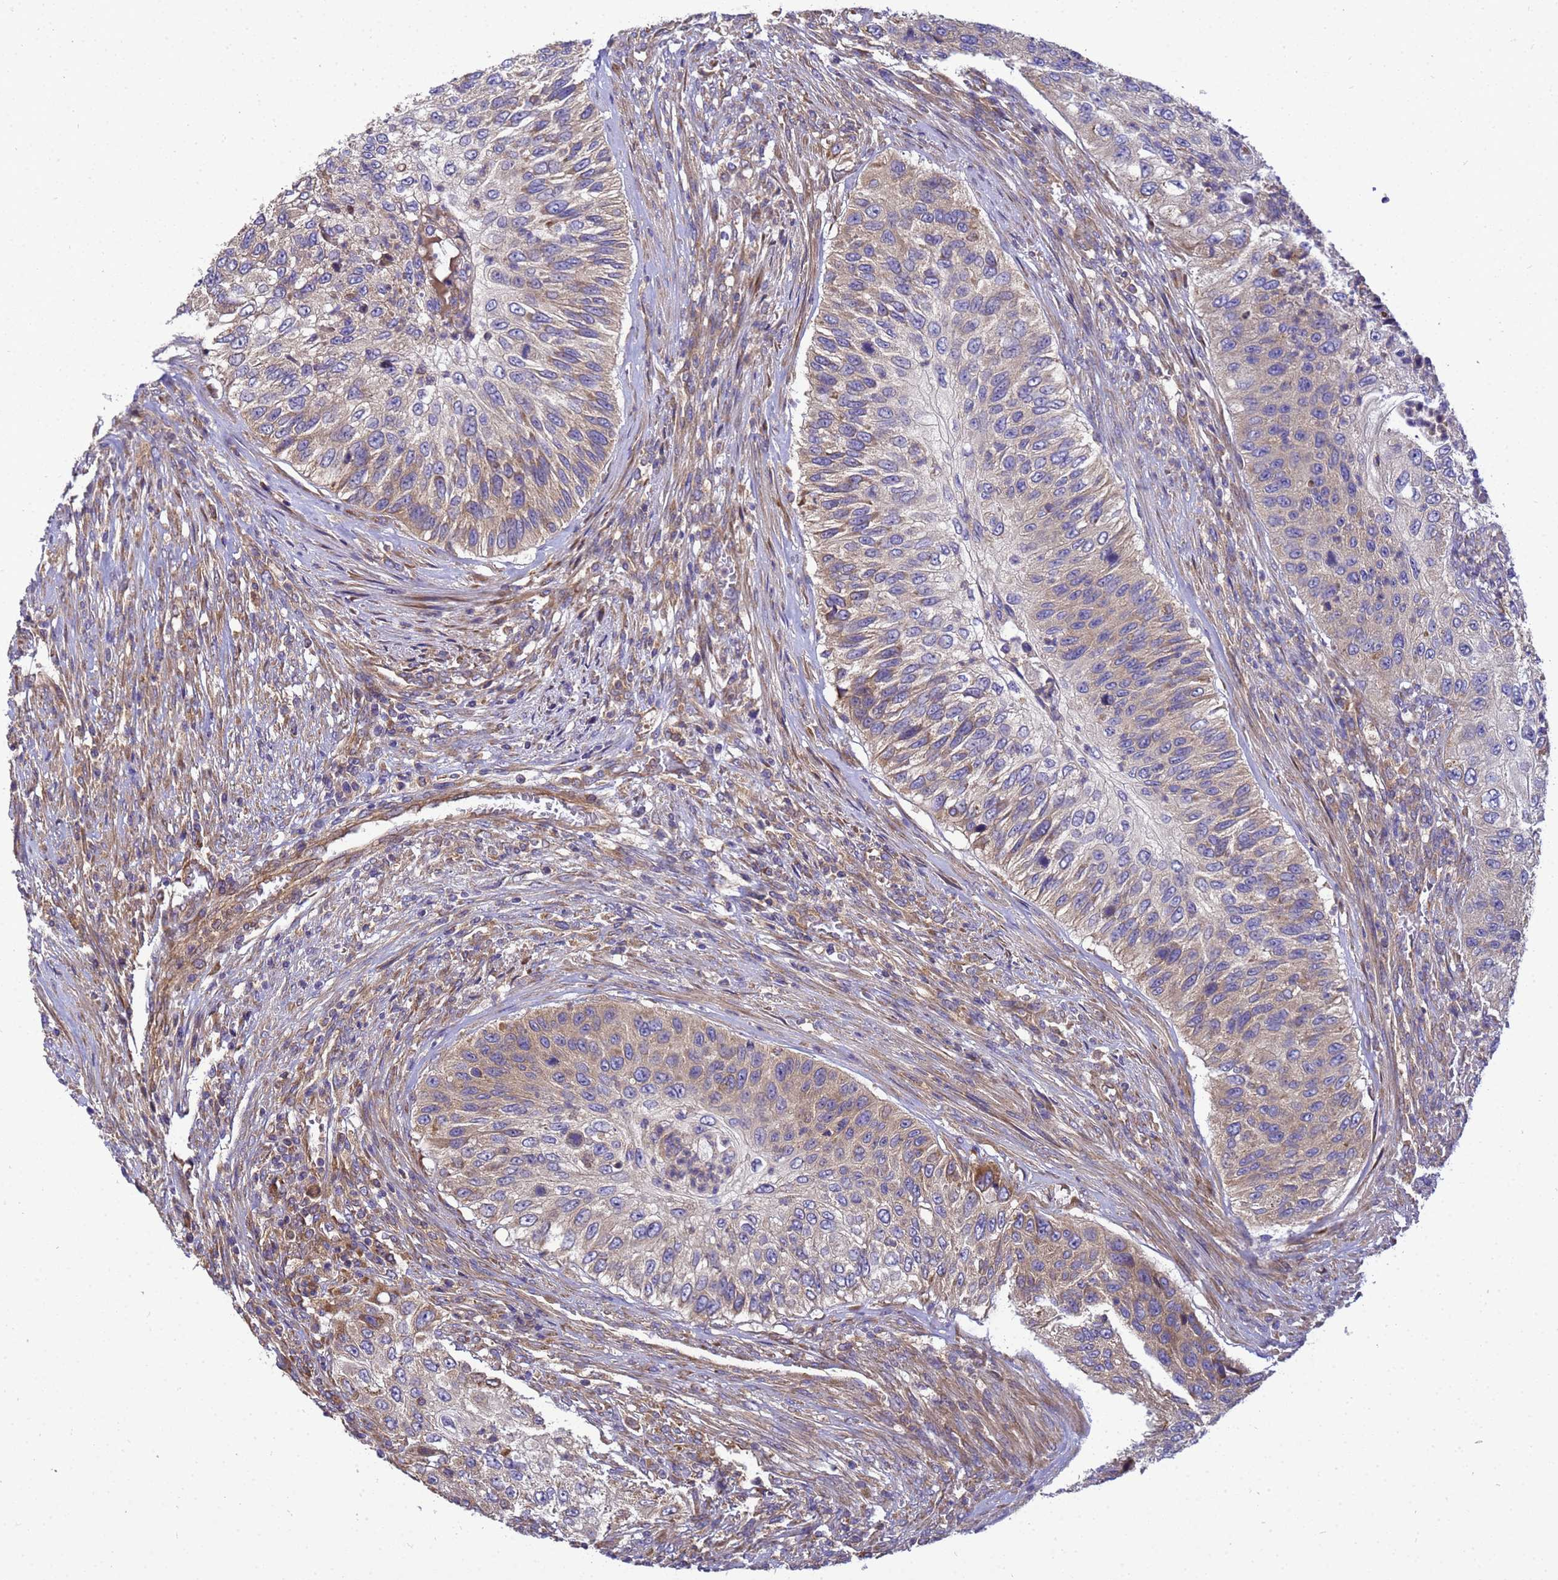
{"staining": {"intensity": "weak", "quantity": "25%-75%", "location": "cytoplasmic/membranous"}, "tissue": "urothelial cancer", "cell_type": "Tumor cells", "image_type": "cancer", "snomed": [{"axis": "morphology", "description": "Urothelial carcinoma, High grade"}, {"axis": "topography", "description": "Urinary bladder"}], "caption": "This micrograph displays immunohistochemistry (IHC) staining of high-grade urothelial carcinoma, with low weak cytoplasmic/membranous positivity in about 25%-75% of tumor cells.", "gene": "BECN1", "patient": {"sex": "female", "age": 60}}